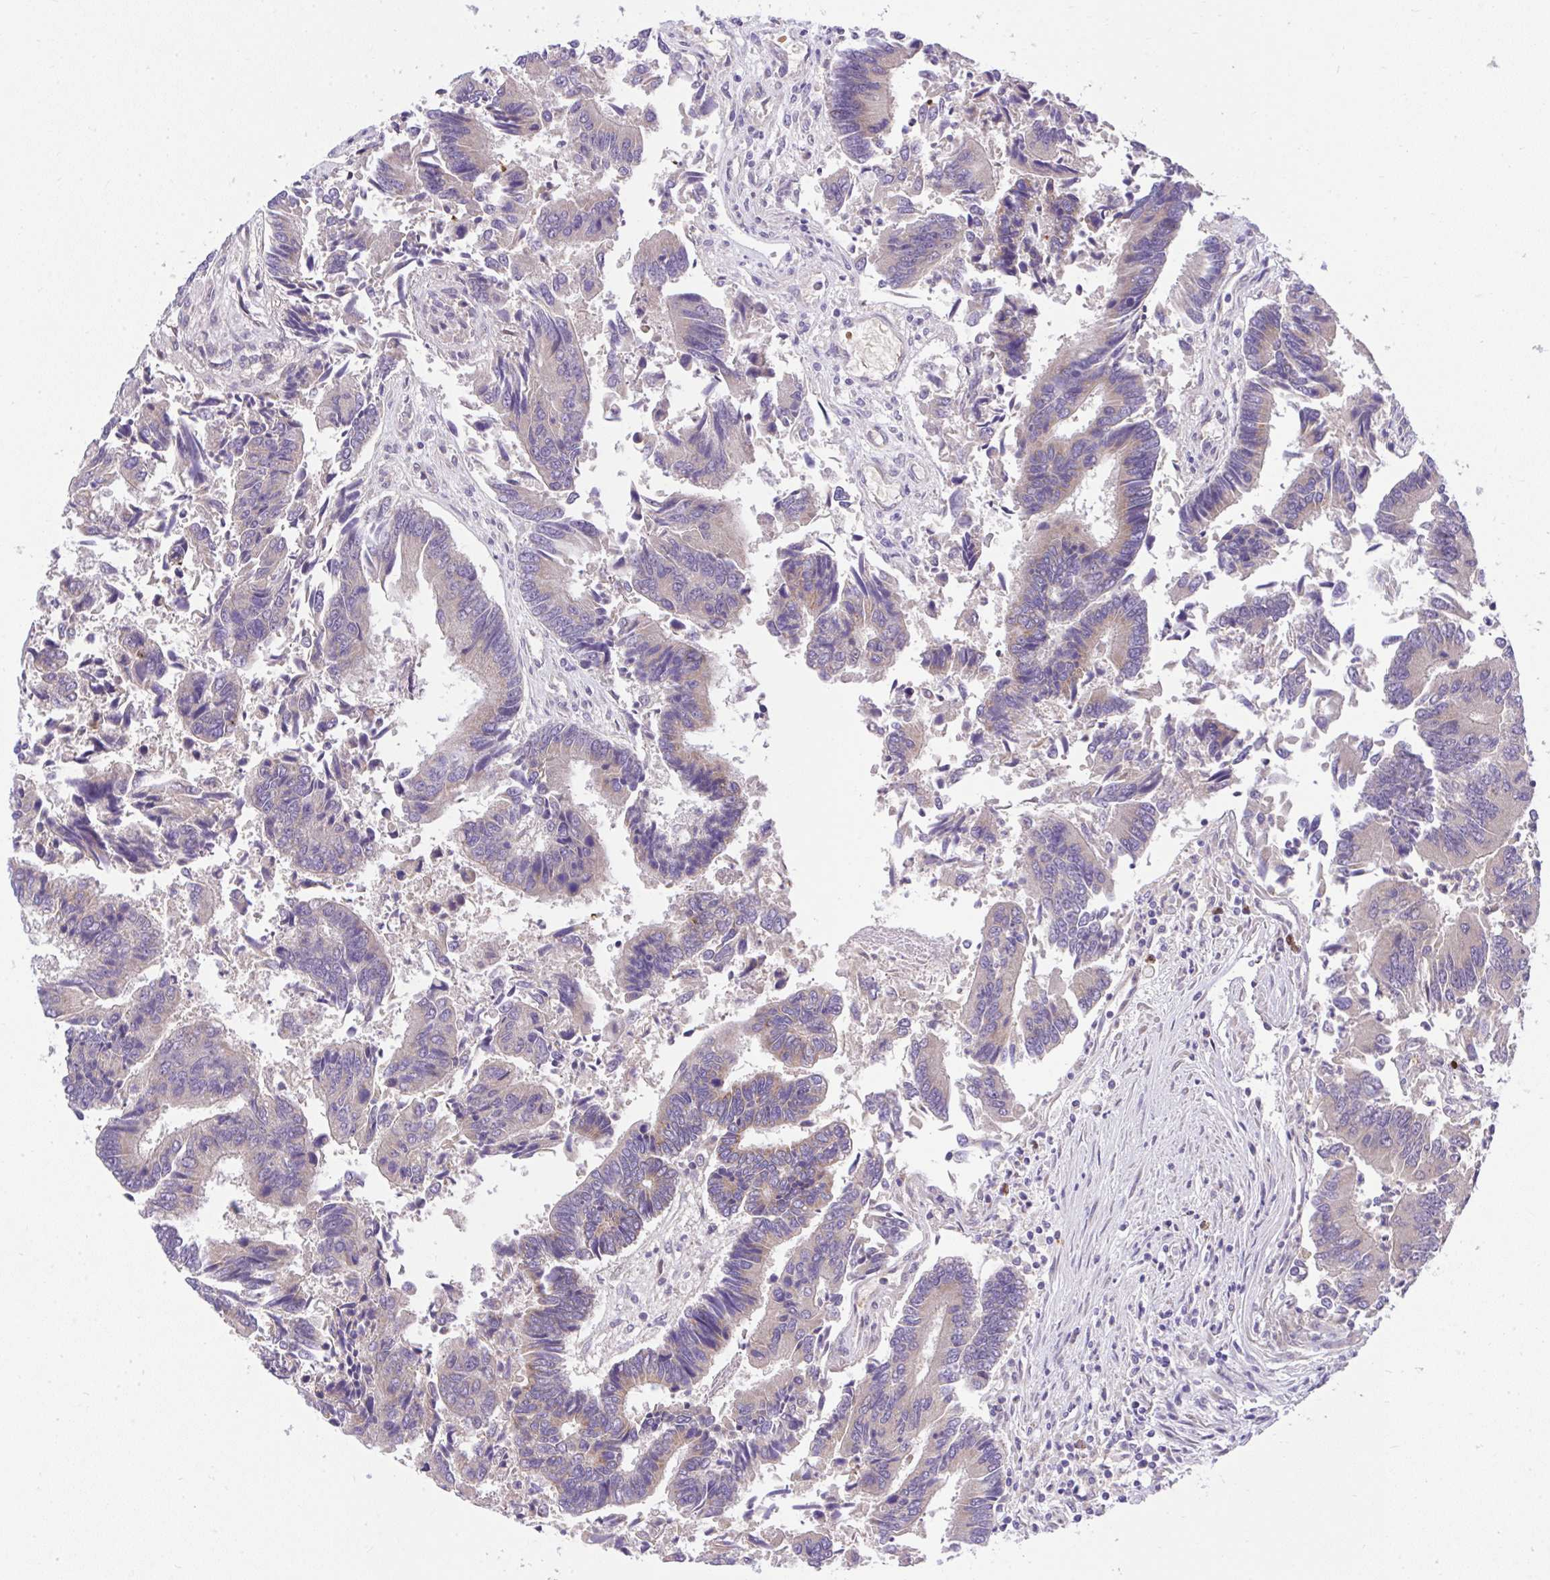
{"staining": {"intensity": "weak", "quantity": ">75%", "location": "cytoplasmic/membranous"}, "tissue": "colorectal cancer", "cell_type": "Tumor cells", "image_type": "cancer", "snomed": [{"axis": "morphology", "description": "Adenocarcinoma, NOS"}, {"axis": "topography", "description": "Colon"}], "caption": "High-magnification brightfield microscopy of colorectal cancer stained with DAB (brown) and counterstained with hematoxylin (blue). tumor cells exhibit weak cytoplasmic/membranous positivity is appreciated in about>75% of cells.", "gene": "CHIA", "patient": {"sex": "female", "age": 67}}